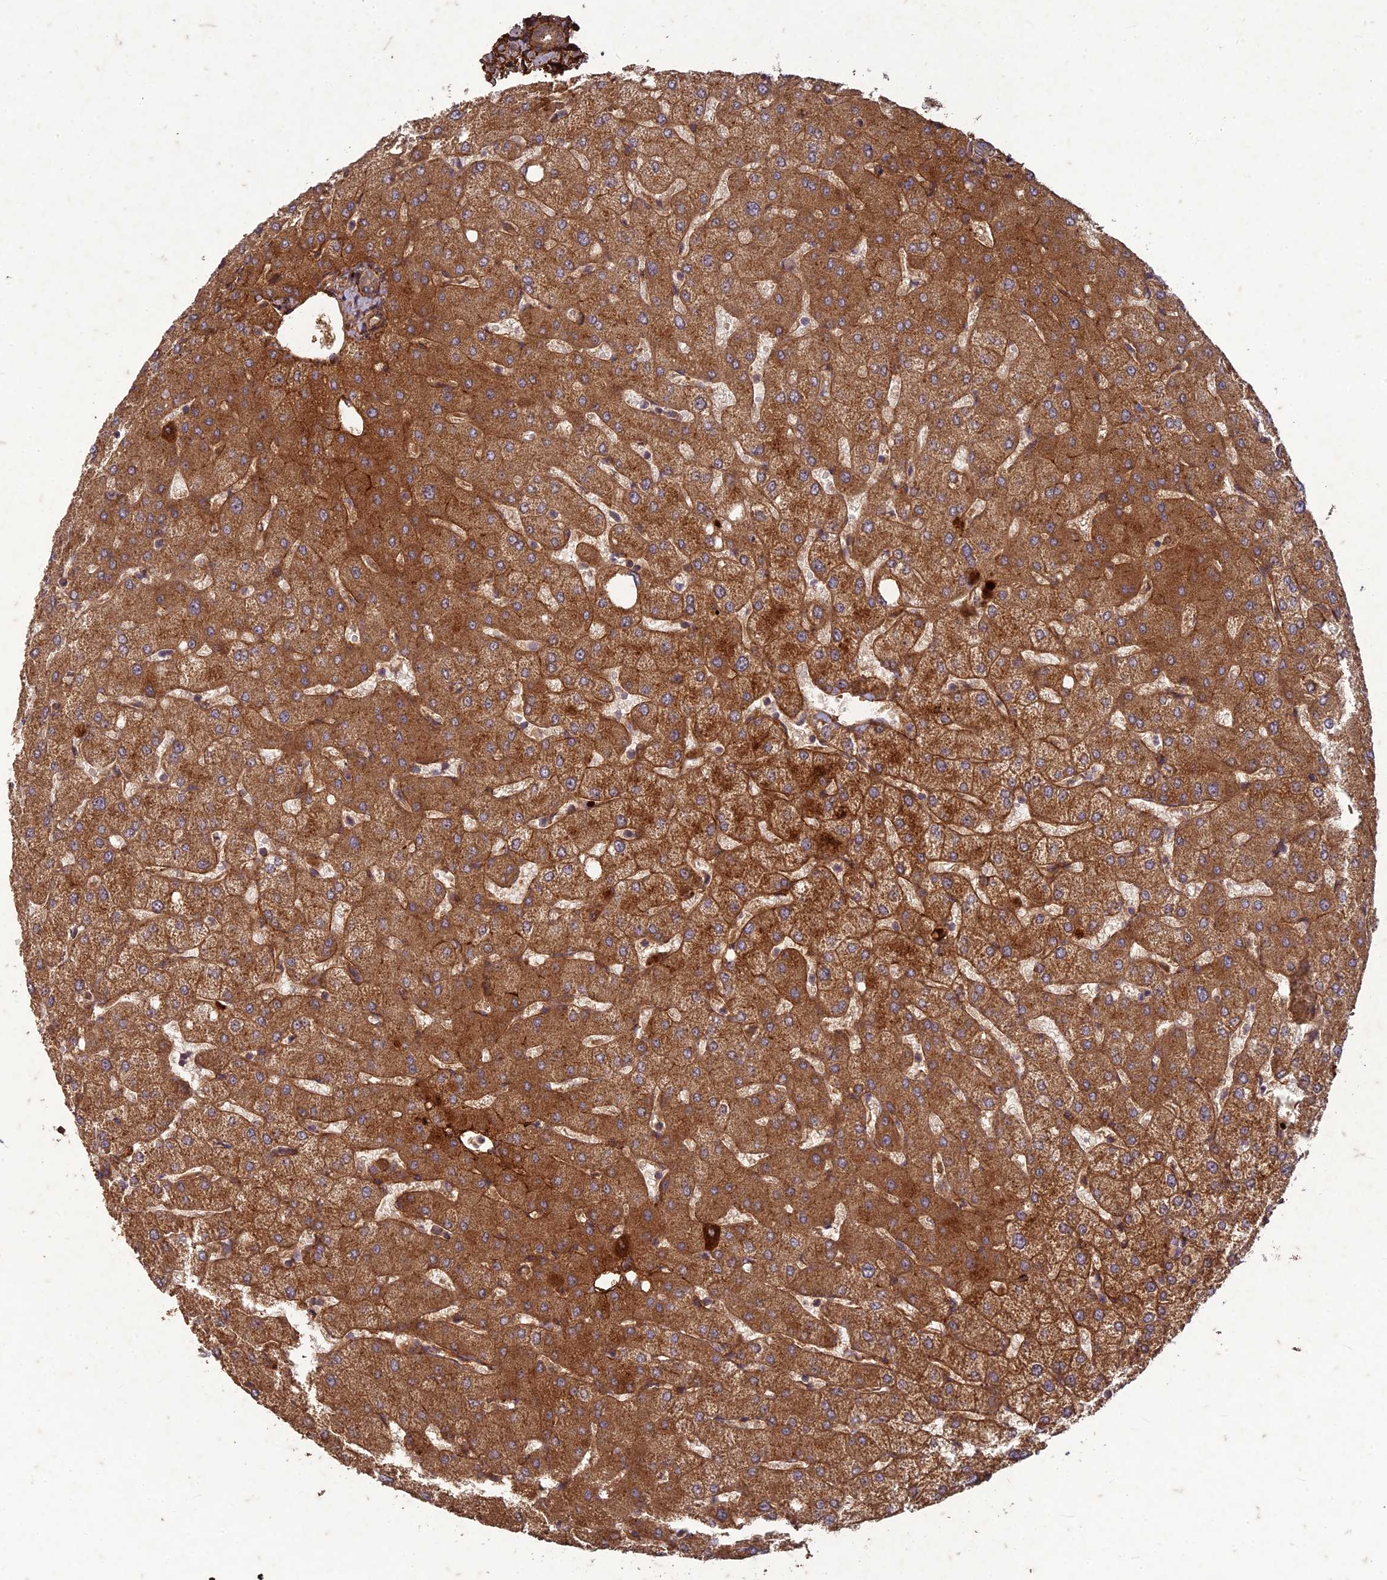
{"staining": {"intensity": "moderate", "quantity": ">75%", "location": "cytoplasmic/membranous"}, "tissue": "liver", "cell_type": "Cholangiocytes", "image_type": "normal", "snomed": [{"axis": "morphology", "description": "Normal tissue, NOS"}, {"axis": "topography", "description": "Liver"}], "caption": "A brown stain labels moderate cytoplasmic/membranous positivity of a protein in cholangiocytes of unremarkable liver. The staining was performed using DAB (3,3'-diaminobenzidine) to visualize the protein expression in brown, while the nuclei were stained in blue with hematoxylin (Magnification: 20x).", "gene": "TCF25", "patient": {"sex": "female", "age": 54}}